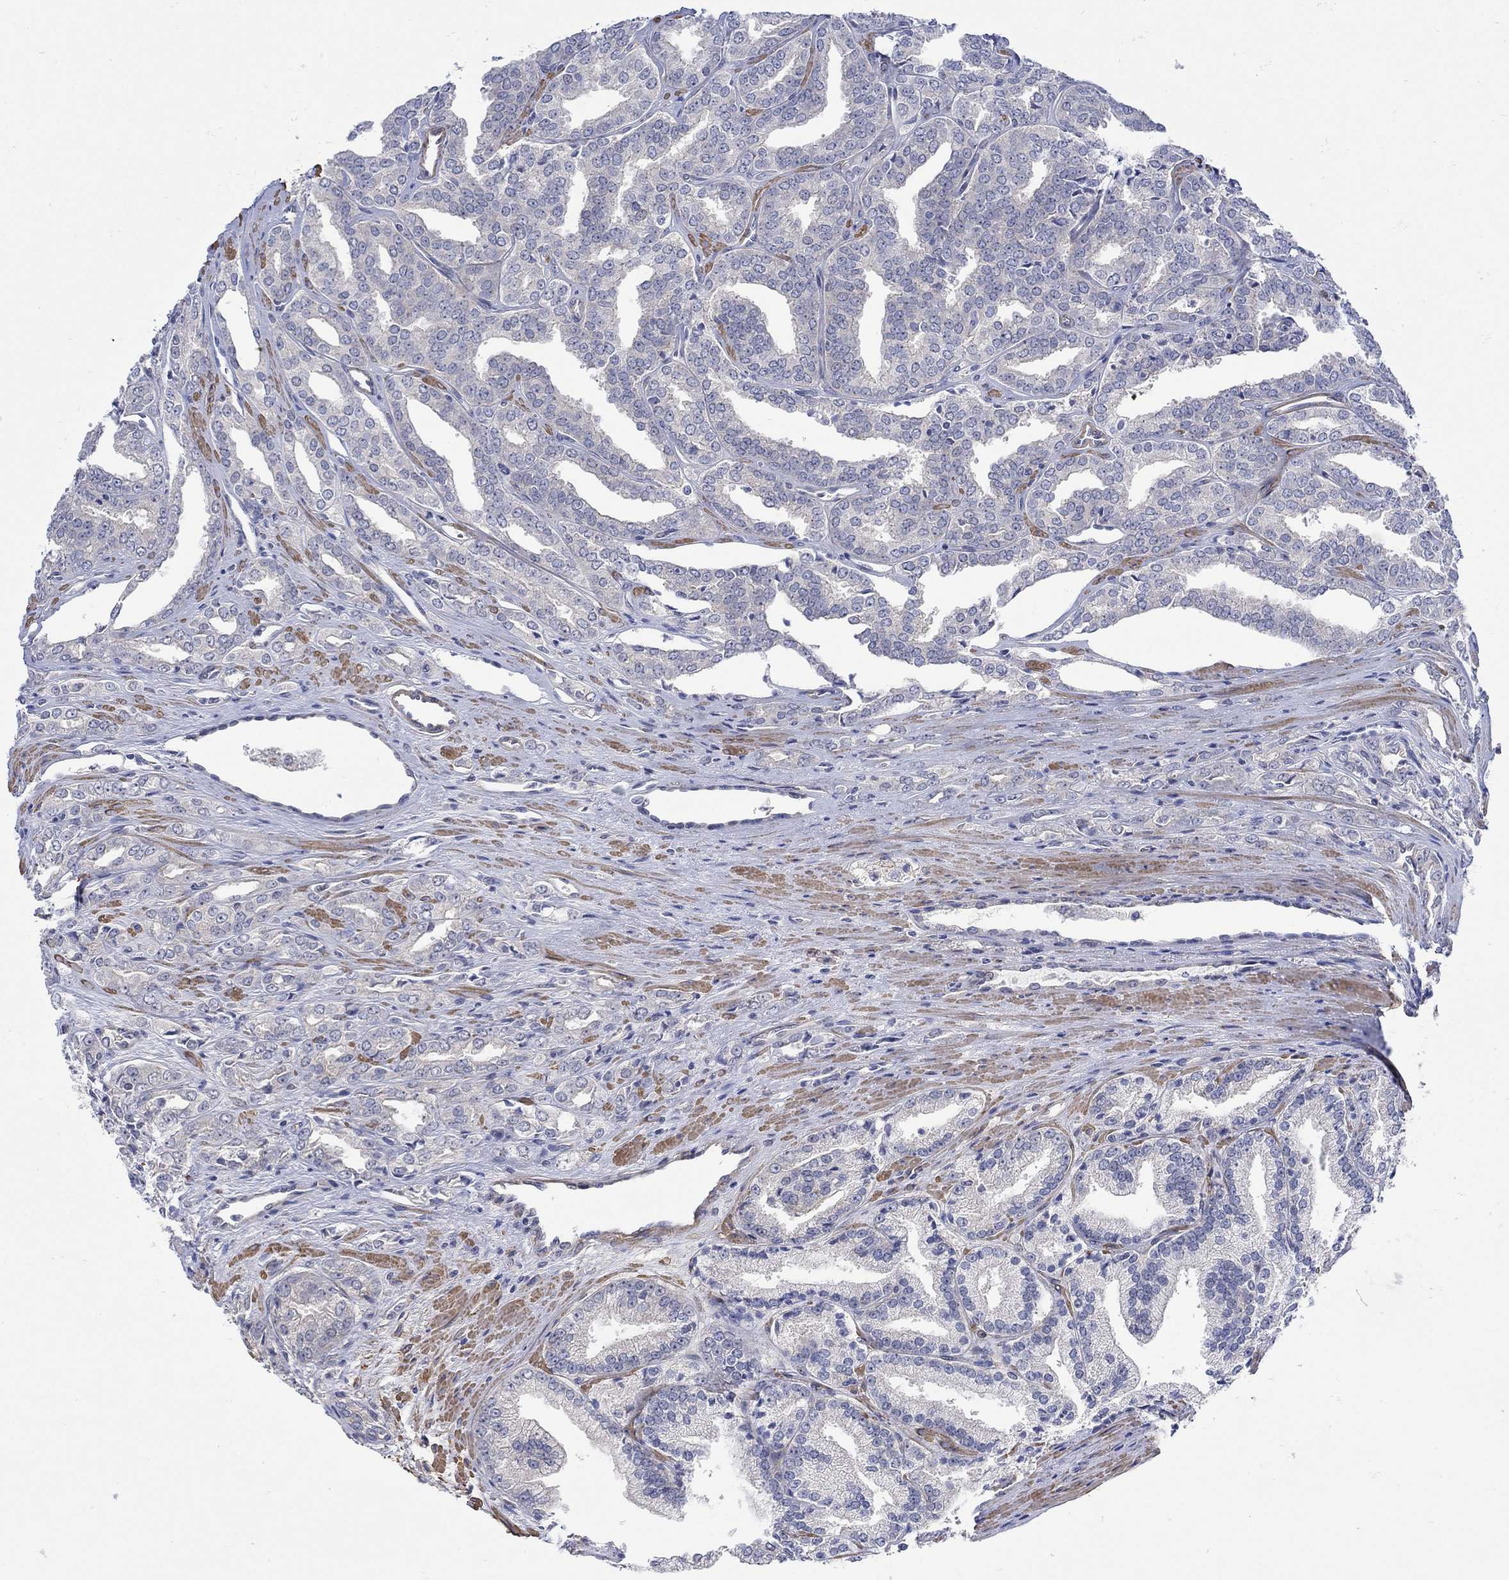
{"staining": {"intensity": "weak", "quantity": "<25%", "location": "cytoplasmic/membranous"}, "tissue": "prostate cancer", "cell_type": "Tumor cells", "image_type": "cancer", "snomed": [{"axis": "morphology", "description": "Adenocarcinoma, NOS"}, {"axis": "morphology", "description": "Adenocarcinoma, High grade"}, {"axis": "topography", "description": "Prostate"}], "caption": "A histopathology image of human prostate cancer is negative for staining in tumor cells.", "gene": "SCN7A", "patient": {"sex": "male", "age": 70}}